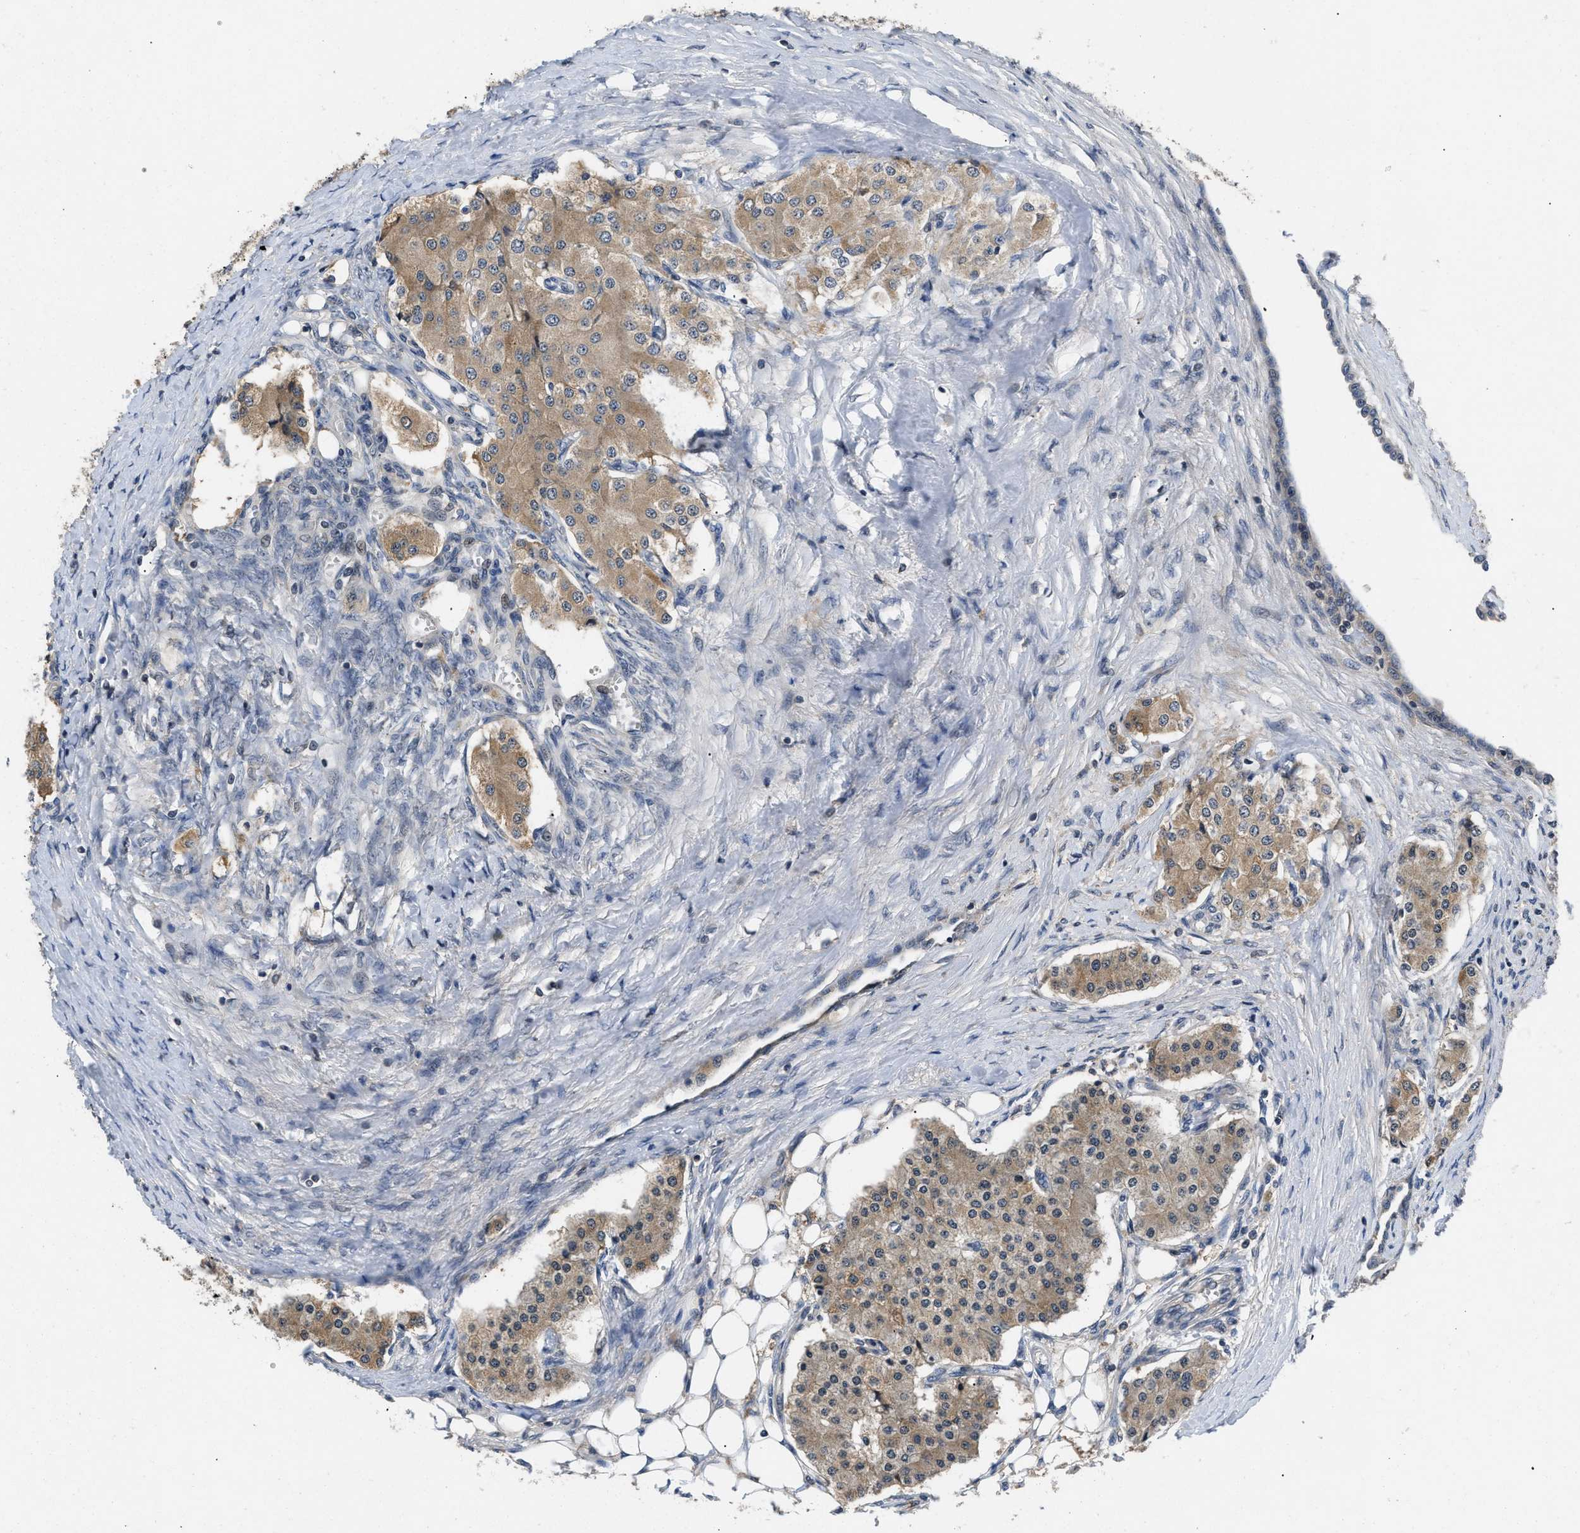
{"staining": {"intensity": "moderate", "quantity": ">75%", "location": "cytoplasmic/membranous"}, "tissue": "carcinoid", "cell_type": "Tumor cells", "image_type": "cancer", "snomed": [{"axis": "morphology", "description": "Carcinoid, malignant, NOS"}, {"axis": "topography", "description": "Colon"}], "caption": "IHC staining of carcinoid, which displays medium levels of moderate cytoplasmic/membranous staining in approximately >75% of tumor cells indicating moderate cytoplasmic/membranous protein staining. The staining was performed using DAB (3,3'-diaminobenzidine) (brown) for protein detection and nuclei were counterstained in hematoxylin (blue).", "gene": "VPS4A", "patient": {"sex": "female", "age": 52}}